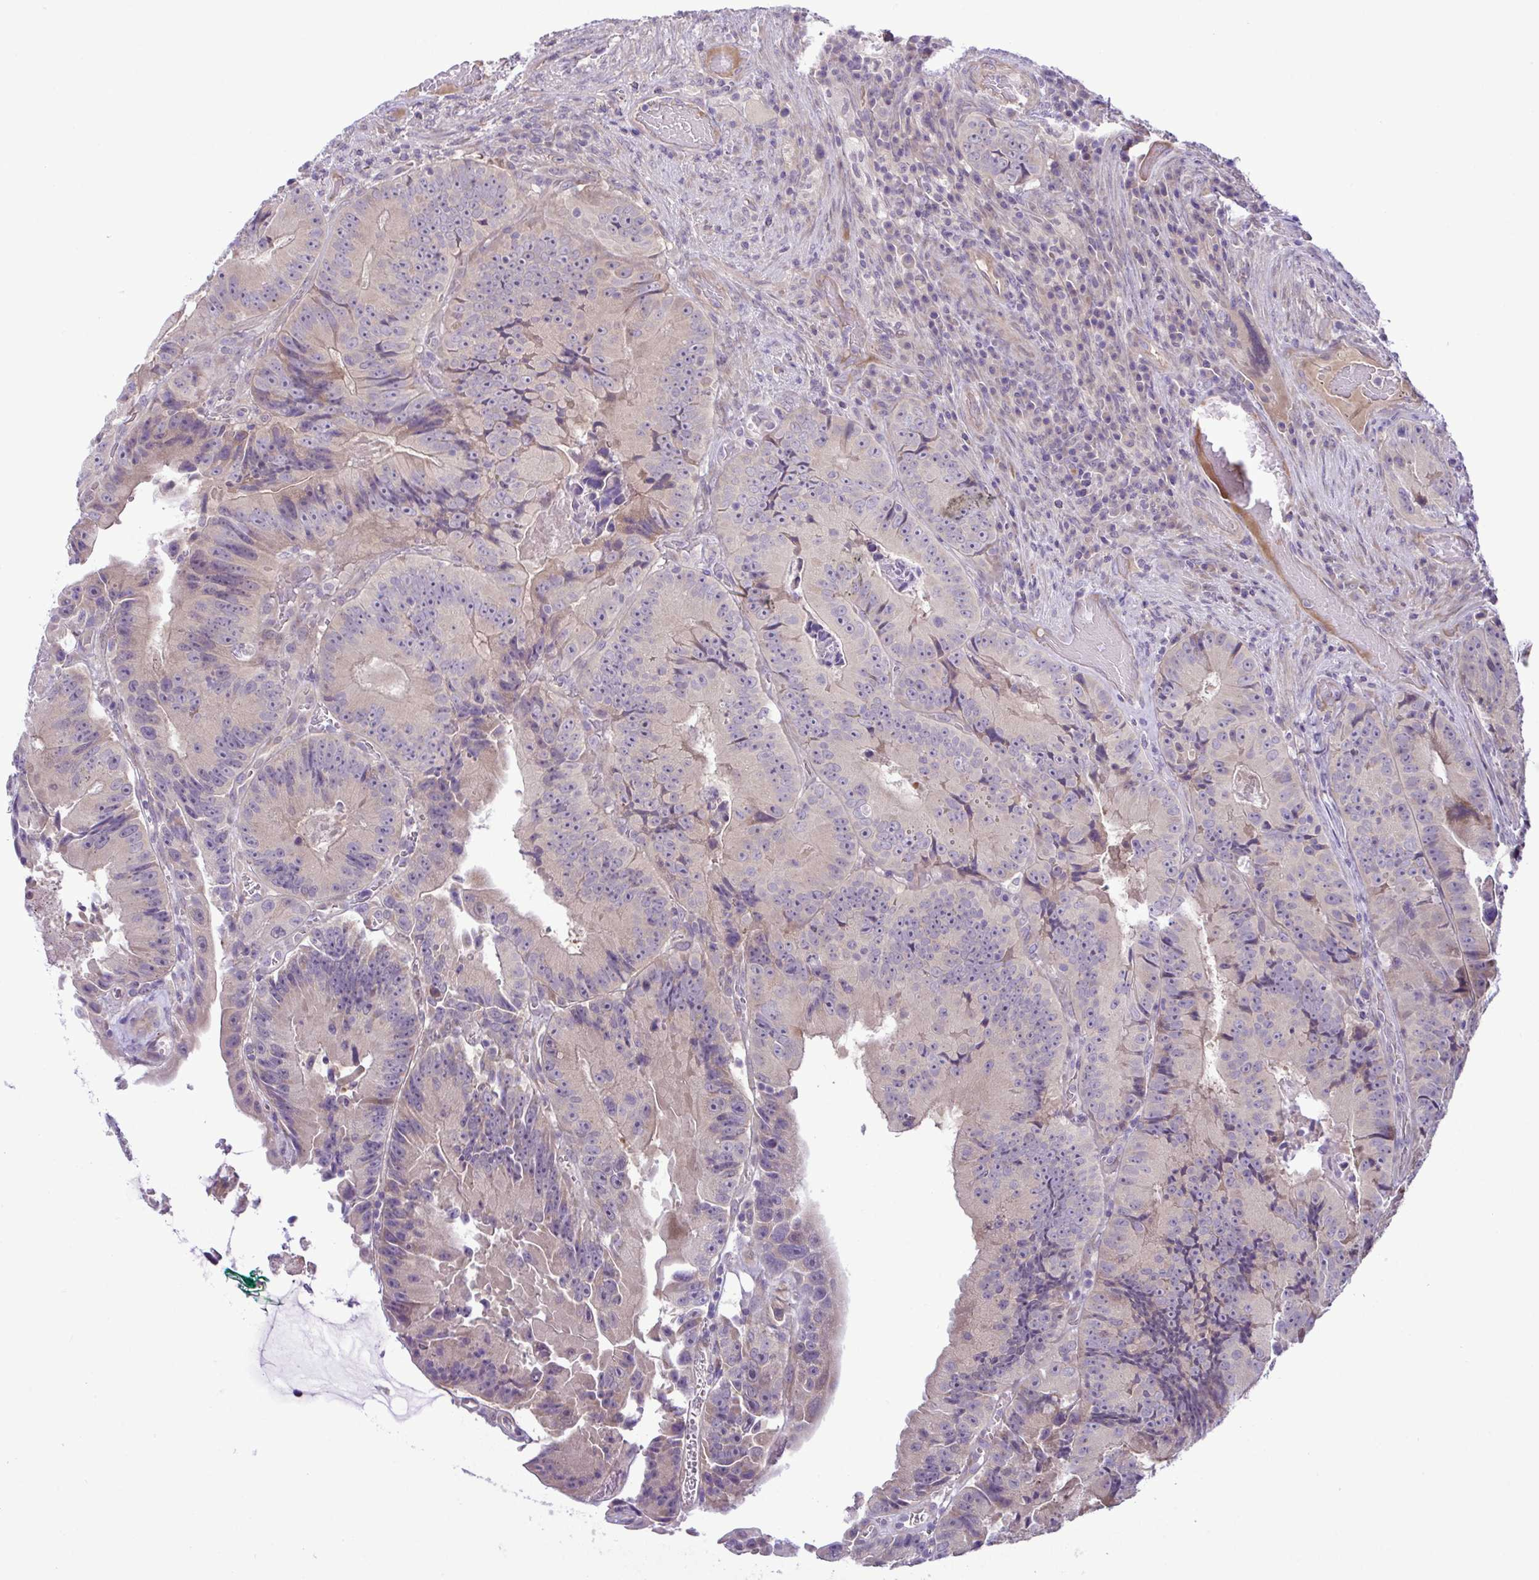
{"staining": {"intensity": "weak", "quantity": "<25%", "location": "cytoplasmic/membranous"}, "tissue": "colorectal cancer", "cell_type": "Tumor cells", "image_type": "cancer", "snomed": [{"axis": "morphology", "description": "Adenocarcinoma, NOS"}, {"axis": "topography", "description": "Colon"}], "caption": "Colorectal cancer (adenocarcinoma) was stained to show a protein in brown. There is no significant staining in tumor cells. (DAB immunohistochemistry visualized using brightfield microscopy, high magnification).", "gene": "SYNPO2L", "patient": {"sex": "female", "age": 86}}